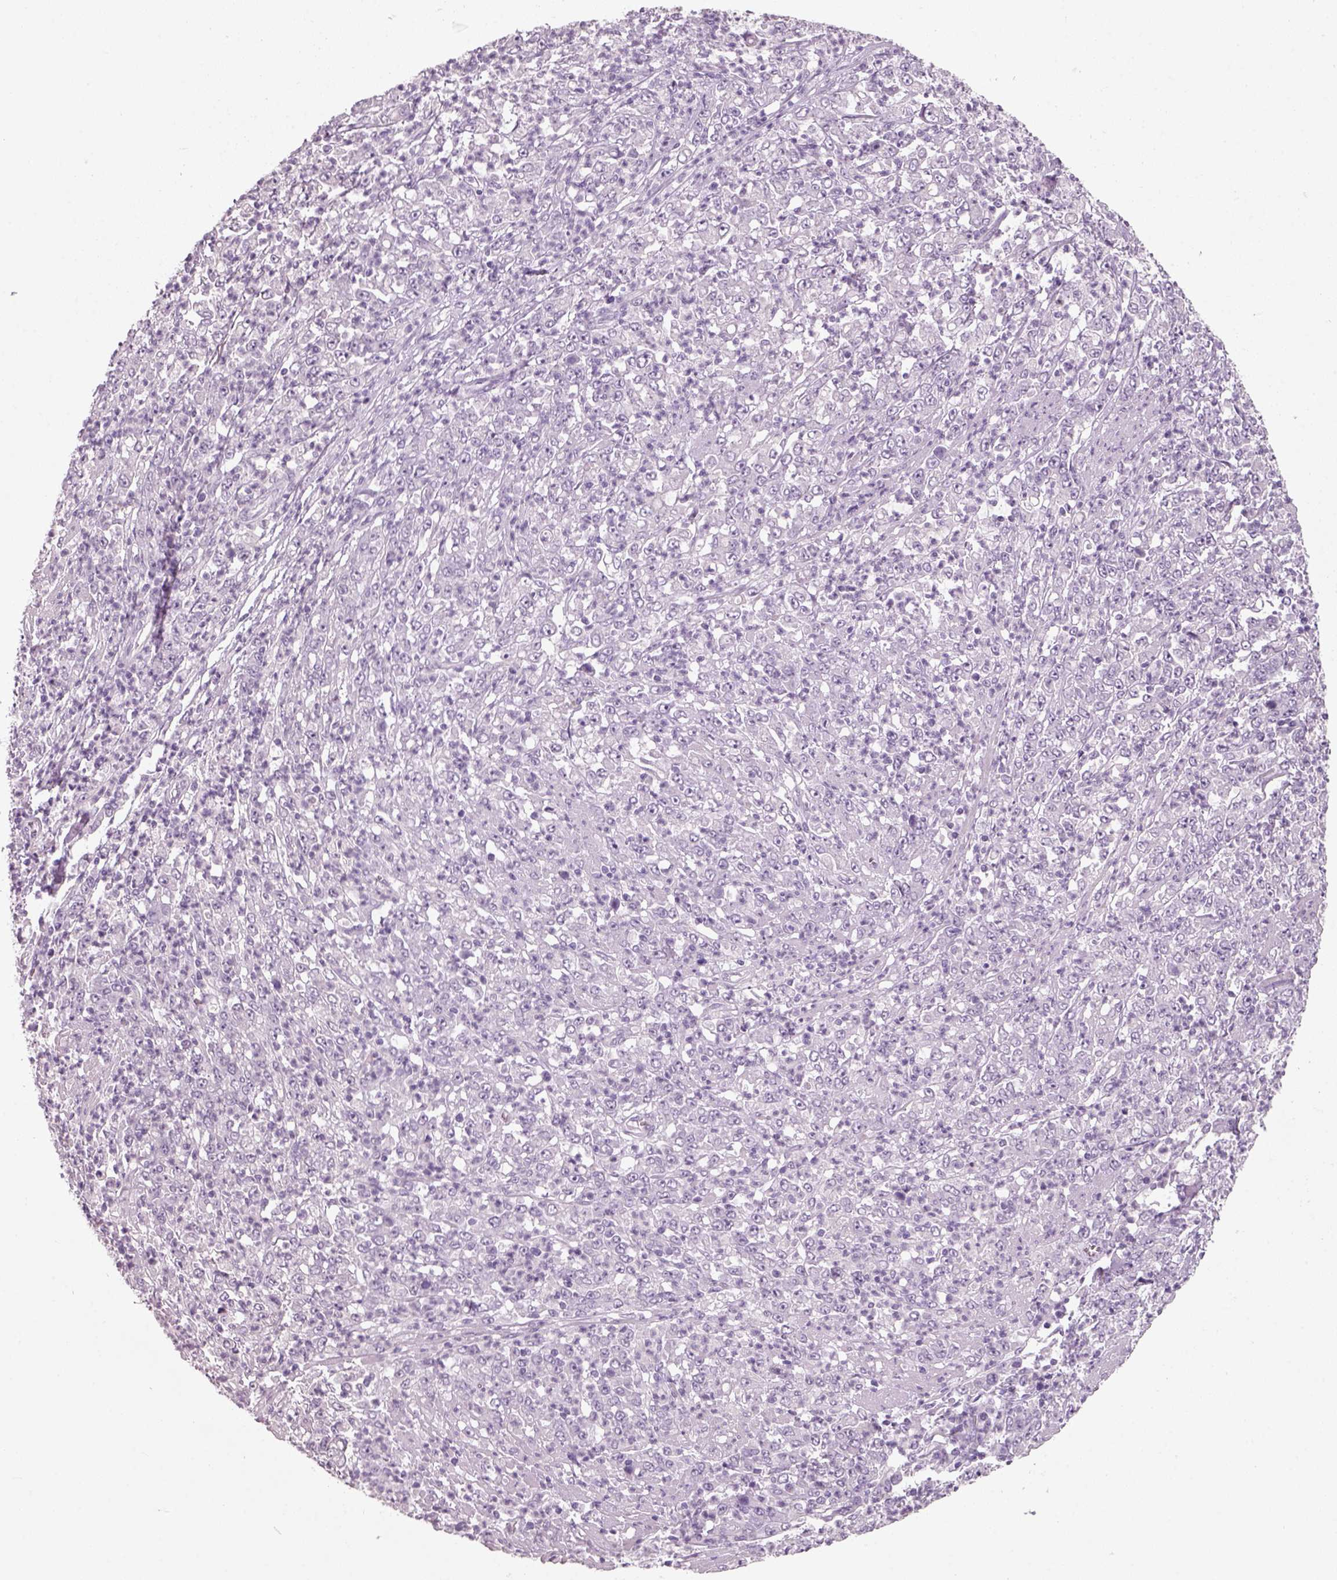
{"staining": {"intensity": "negative", "quantity": "none", "location": "none"}, "tissue": "stomach cancer", "cell_type": "Tumor cells", "image_type": "cancer", "snomed": [{"axis": "morphology", "description": "Adenocarcinoma, NOS"}, {"axis": "topography", "description": "Stomach, lower"}], "caption": "Protein analysis of adenocarcinoma (stomach) demonstrates no significant expression in tumor cells.", "gene": "SLC6A2", "patient": {"sex": "female", "age": 71}}